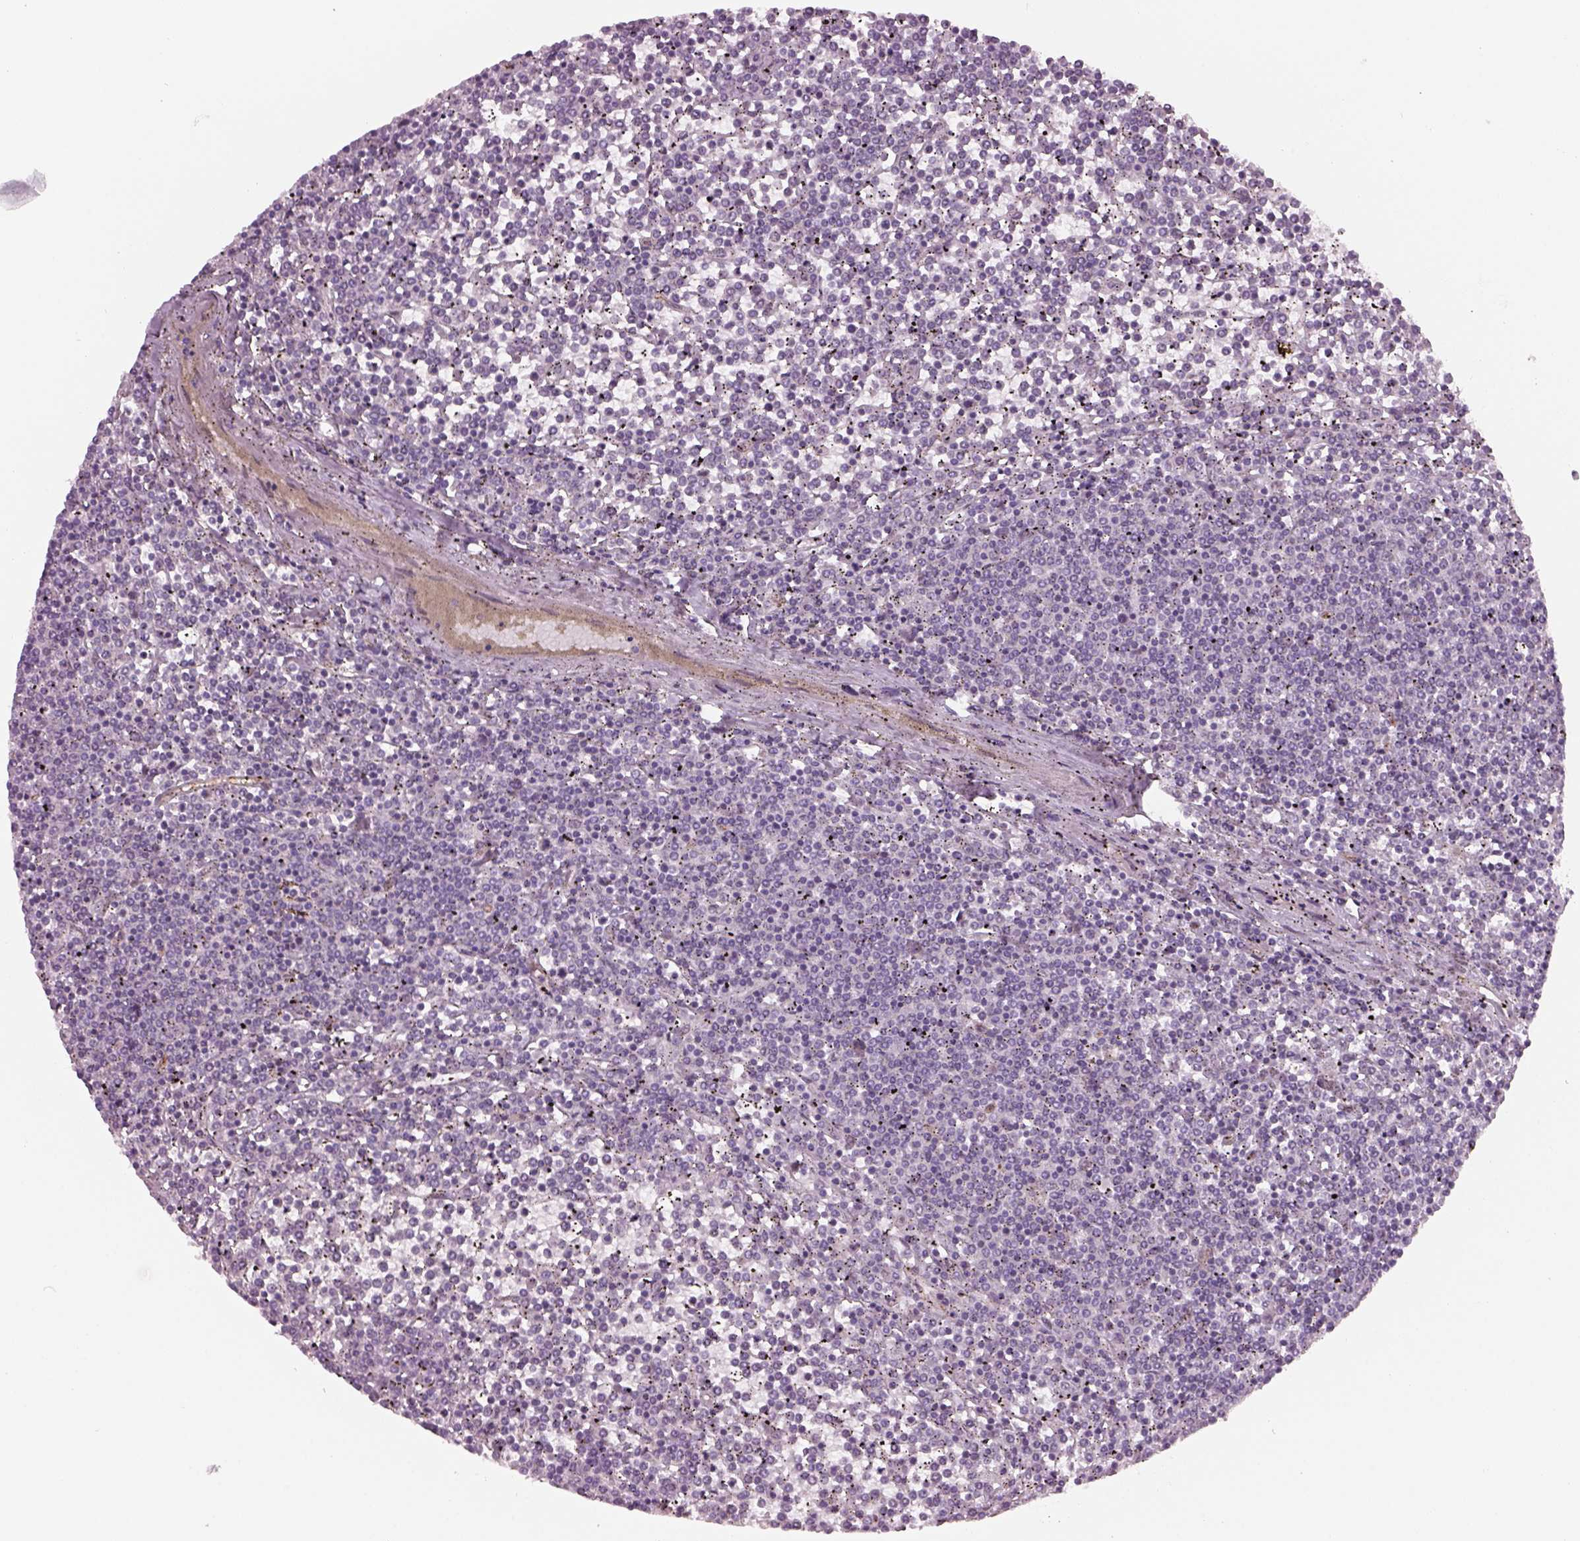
{"staining": {"intensity": "negative", "quantity": "none", "location": "none"}, "tissue": "lymphoma", "cell_type": "Tumor cells", "image_type": "cancer", "snomed": [{"axis": "morphology", "description": "Malignant lymphoma, non-Hodgkin's type, Low grade"}, {"axis": "topography", "description": "Spleen"}], "caption": "DAB (3,3'-diaminobenzidine) immunohistochemical staining of human lymphoma shows no significant staining in tumor cells.", "gene": "NAT8", "patient": {"sex": "female", "age": 19}}